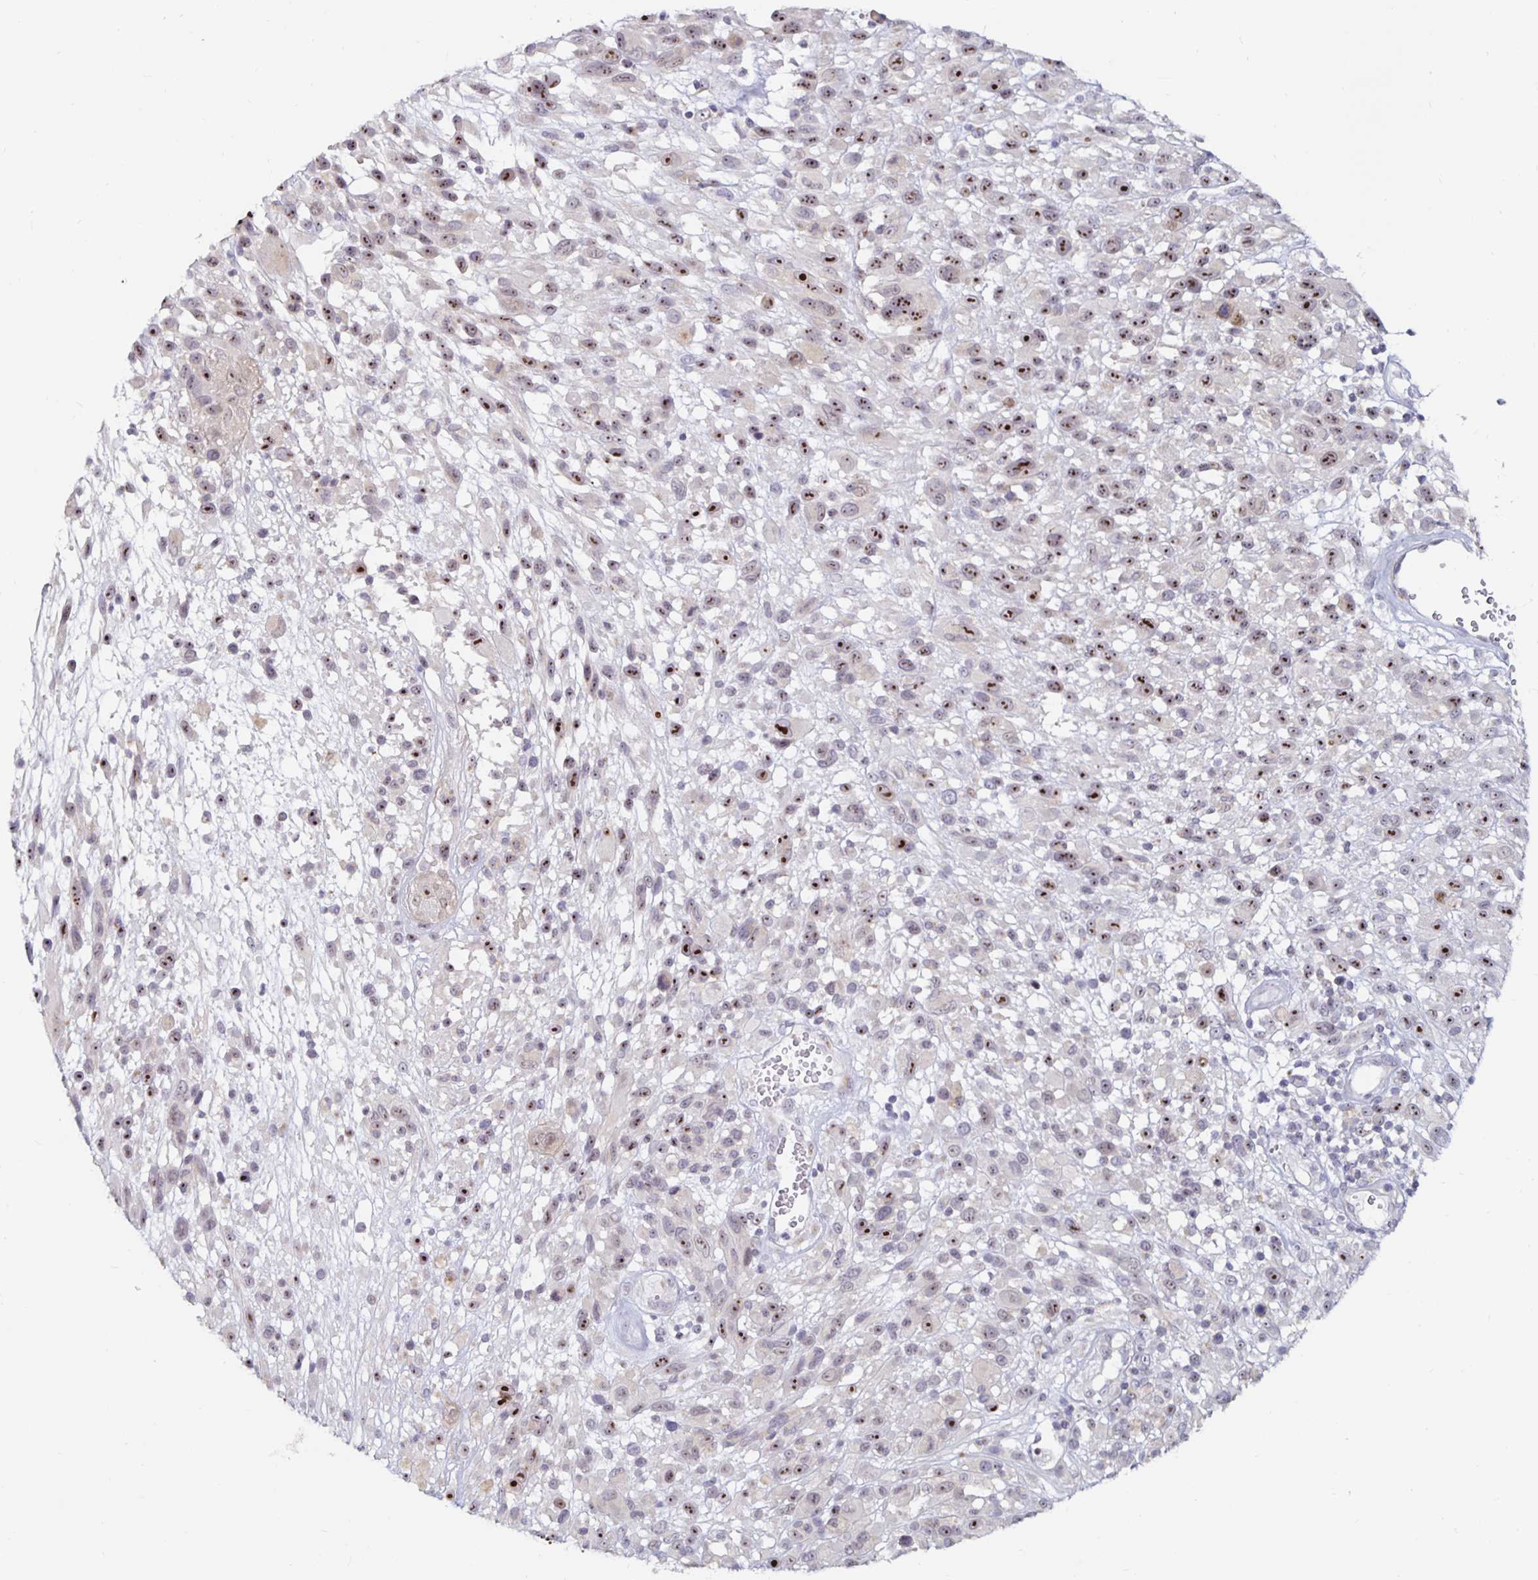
{"staining": {"intensity": "strong", "quantity": "25%-75%", "location": "nuclear"}, "tissue": "melanoma", "cell_type": "Tumor cells", "image_type": "cancer", "snomed": [{"axis": "morphology", "description": "Malignant melanoma, NOS"}, {"axis": "topography", "description": "Skin"}], "caption": "A photomicrograph of melanoma stained for a protein displays strong nuclear brown staining in tumor cells.", "gene": "NUP85", "patient": {"sex": "male", "age": 68}}